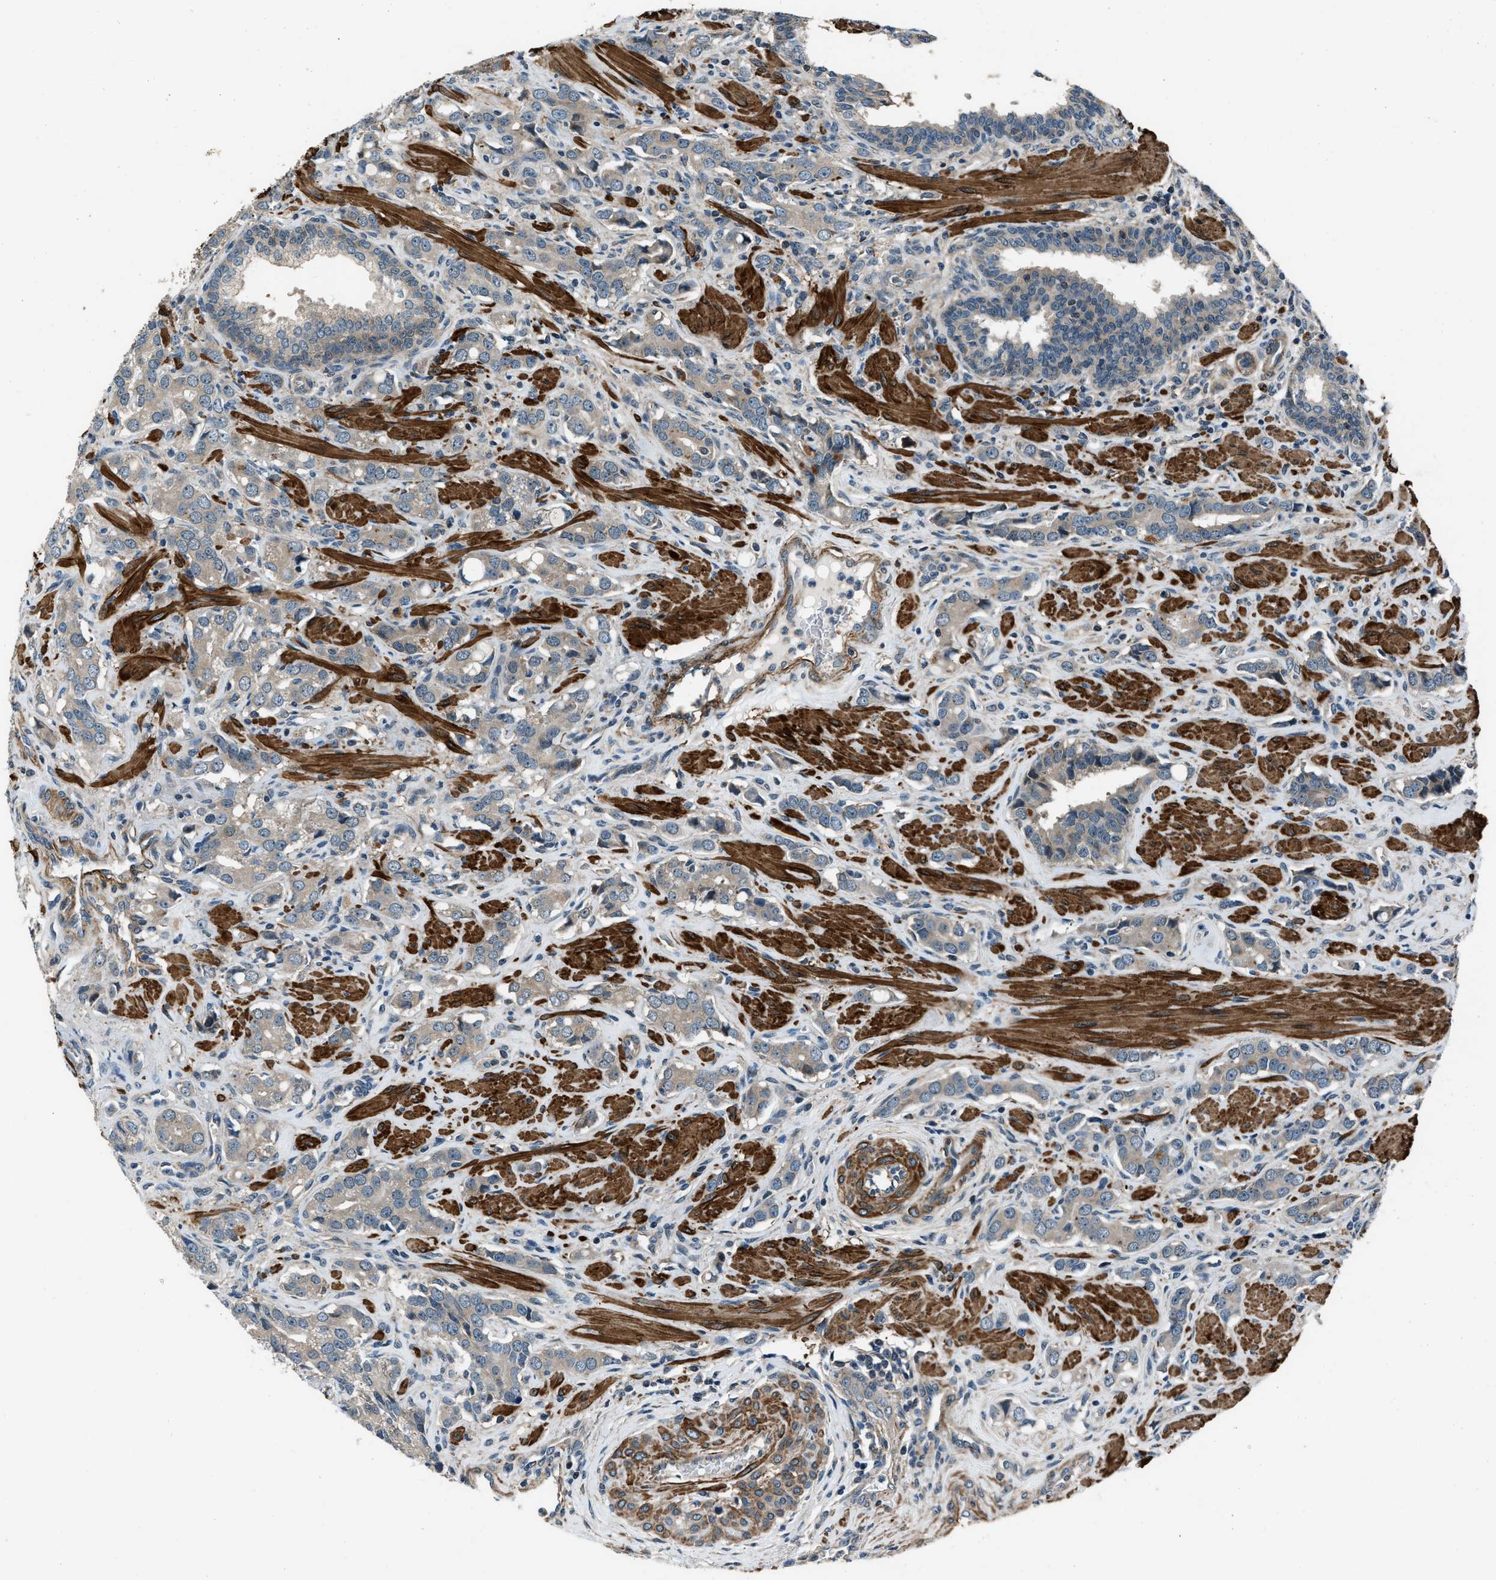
{"staining": {"intensity": "weak", "quantity": ">75%", "location": "cytoplasmic/membranous"}, "tissue": "prostate cancer", "cell_type": "Tumor cells", "image_type": "cancer", "snomed": [{"axis": "morphology", "description": "Adenocarcinoma, High grade"}, {"axis": "topography", "description": "Prostate"}], "caption": "Immunohistochemical staining of prostate high-grade adenocarcinoma displays low levels of weak cytoplasmic/membranous positivity in approximately >75% of tumor cells. (brown staining indicates protein expression, while blue staining denotes nuclei).", "gene": "NUDCD3", "patient": {"sex": "male", "age": 52}}